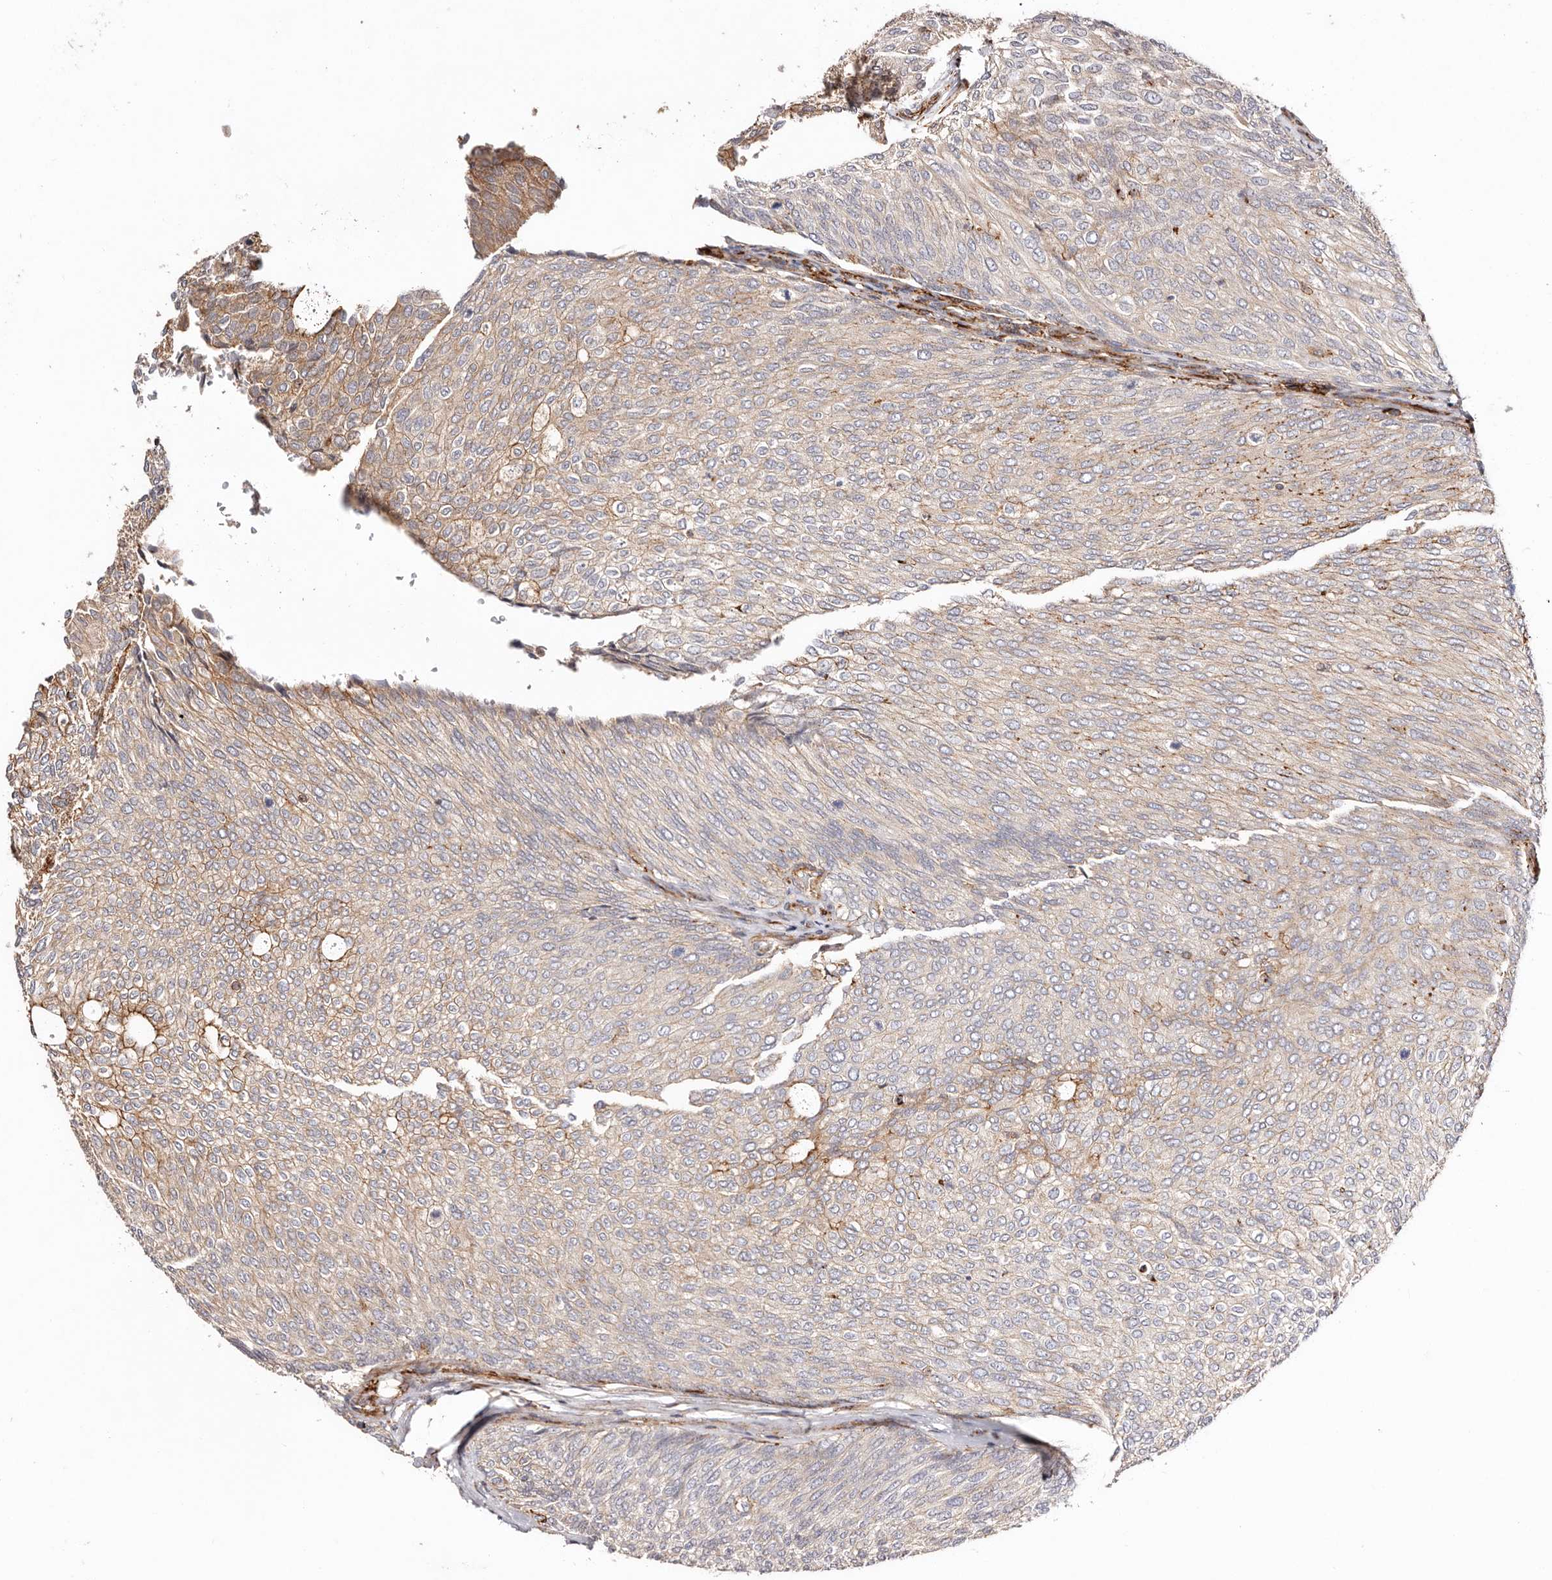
{"staining": {"intensity": "moderate", "quantity": "25%-75%", "location": "cytoplasmic/membranous"}, "tissue": "urothelial cancer", "cell_type": "Tumor cells", "image_type": "cancer", "snomed": [{"axis": "morphology", "description": "Urothelial carcinoma, Low grade"}, {"axis": "topography", "description": "Urinary bladder"}], "caption": "Human low-grade urothelial carcinoma stained with a brown dye shows moderate cytoplasmic/membranous positive staining in about 25%-75% of tumor cells.", "gene": "PTPN22", "patient": {"sex": "female", "age": 79}}